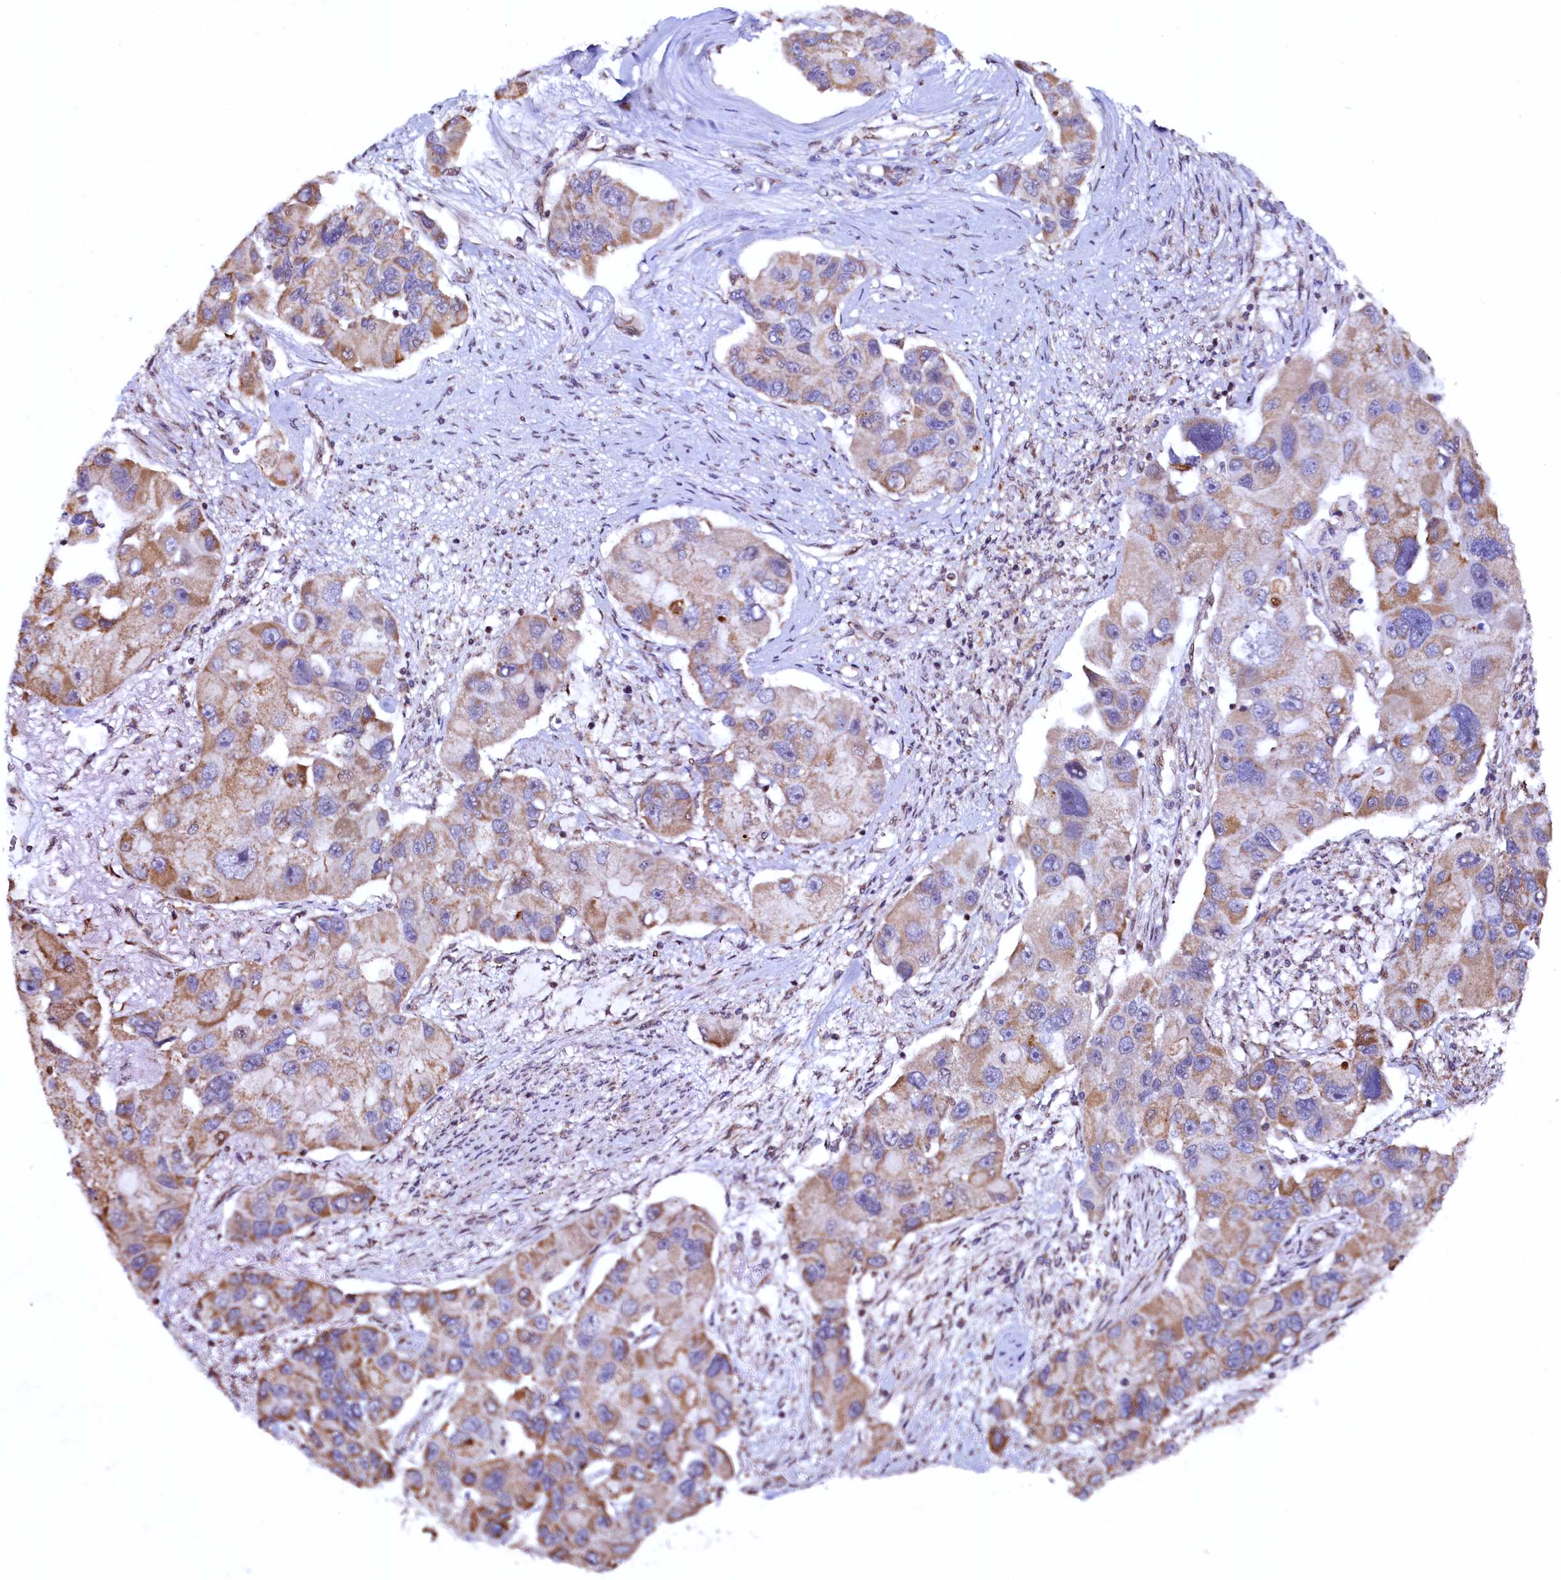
{"staining": {"intensity": "moderate", "quantity": "25%-75%", "location": "cytoplasmic/membranous"}, "tissue": "lung cancer", "cell_type": "Tumor cells", "image_type": "cancer", "snomed": [{"axis": "morphology", "description": "Adenocarcinoma, NOS"}, {"axis": "topography", "description": "Lung"}], "caption": "A histopathology image of adenocarcinoma (lung) stained for a protein displays moderate cytoplasmic/membranous brown staining in tumor cells.", "gene": "ZNF577", "patient": {"sex": "female", "age": 54}}